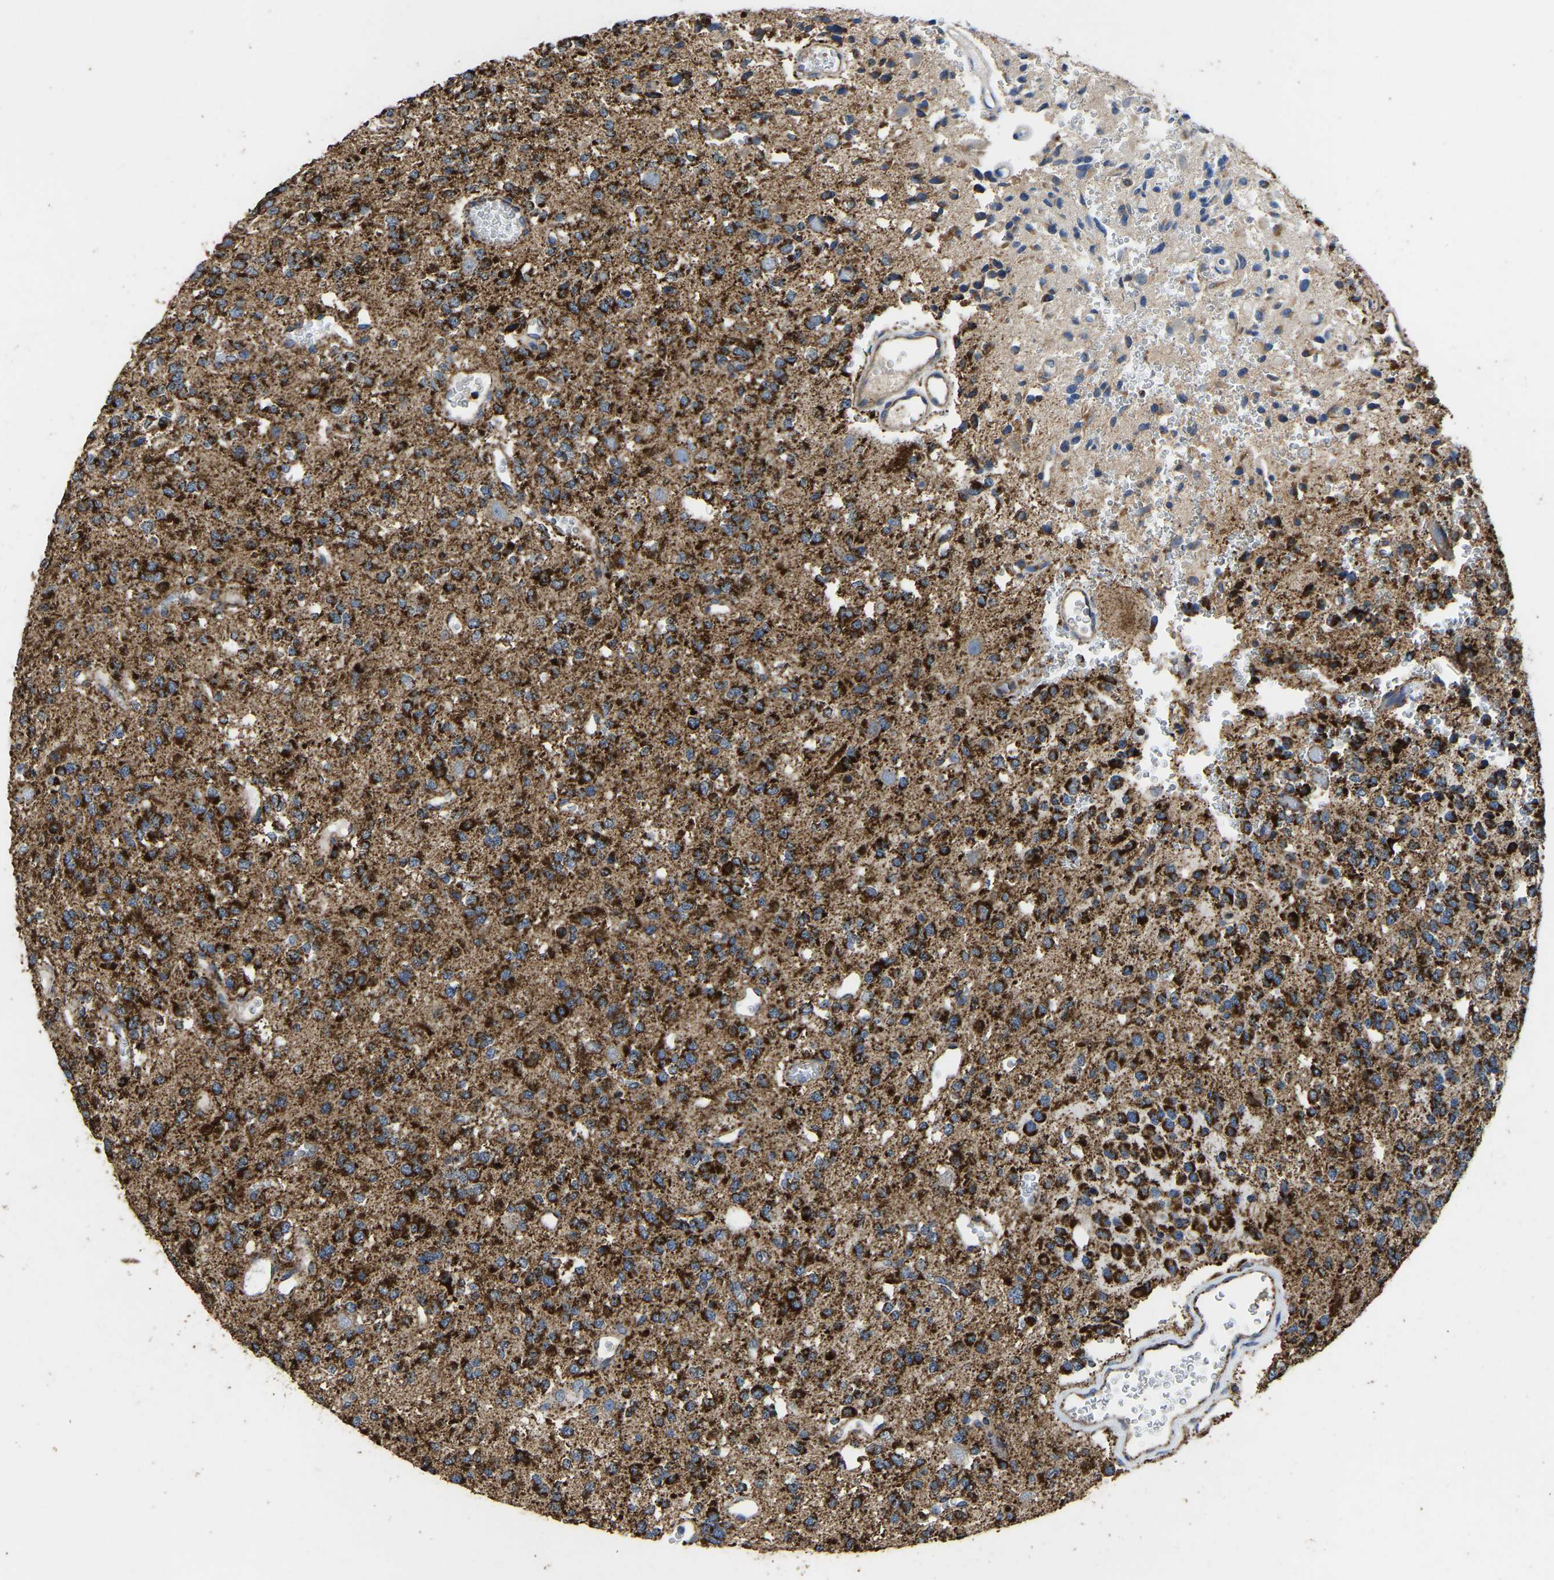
{"staining": {"intensity": "strong", "quantity": ">75%", "location": "cytoplasmic/membranous"}, "tissue": "glioma", "cell_type": "Tumor cells", "image_type": "cancer", "snomed": [{"axis": "morphology", "description": "Glioma, malignant, Low grade"}, {"axis": "topography", "description": "Brain"}], "caption": "Malignant glioma (low-grade) was stained to show a protein in brown. There is high levels of strong cytoplasmic/membranous staining in approximately >75% of tumor cells.", "gene": "ETFA", "patient": {"sex": "male", "age": 38}}